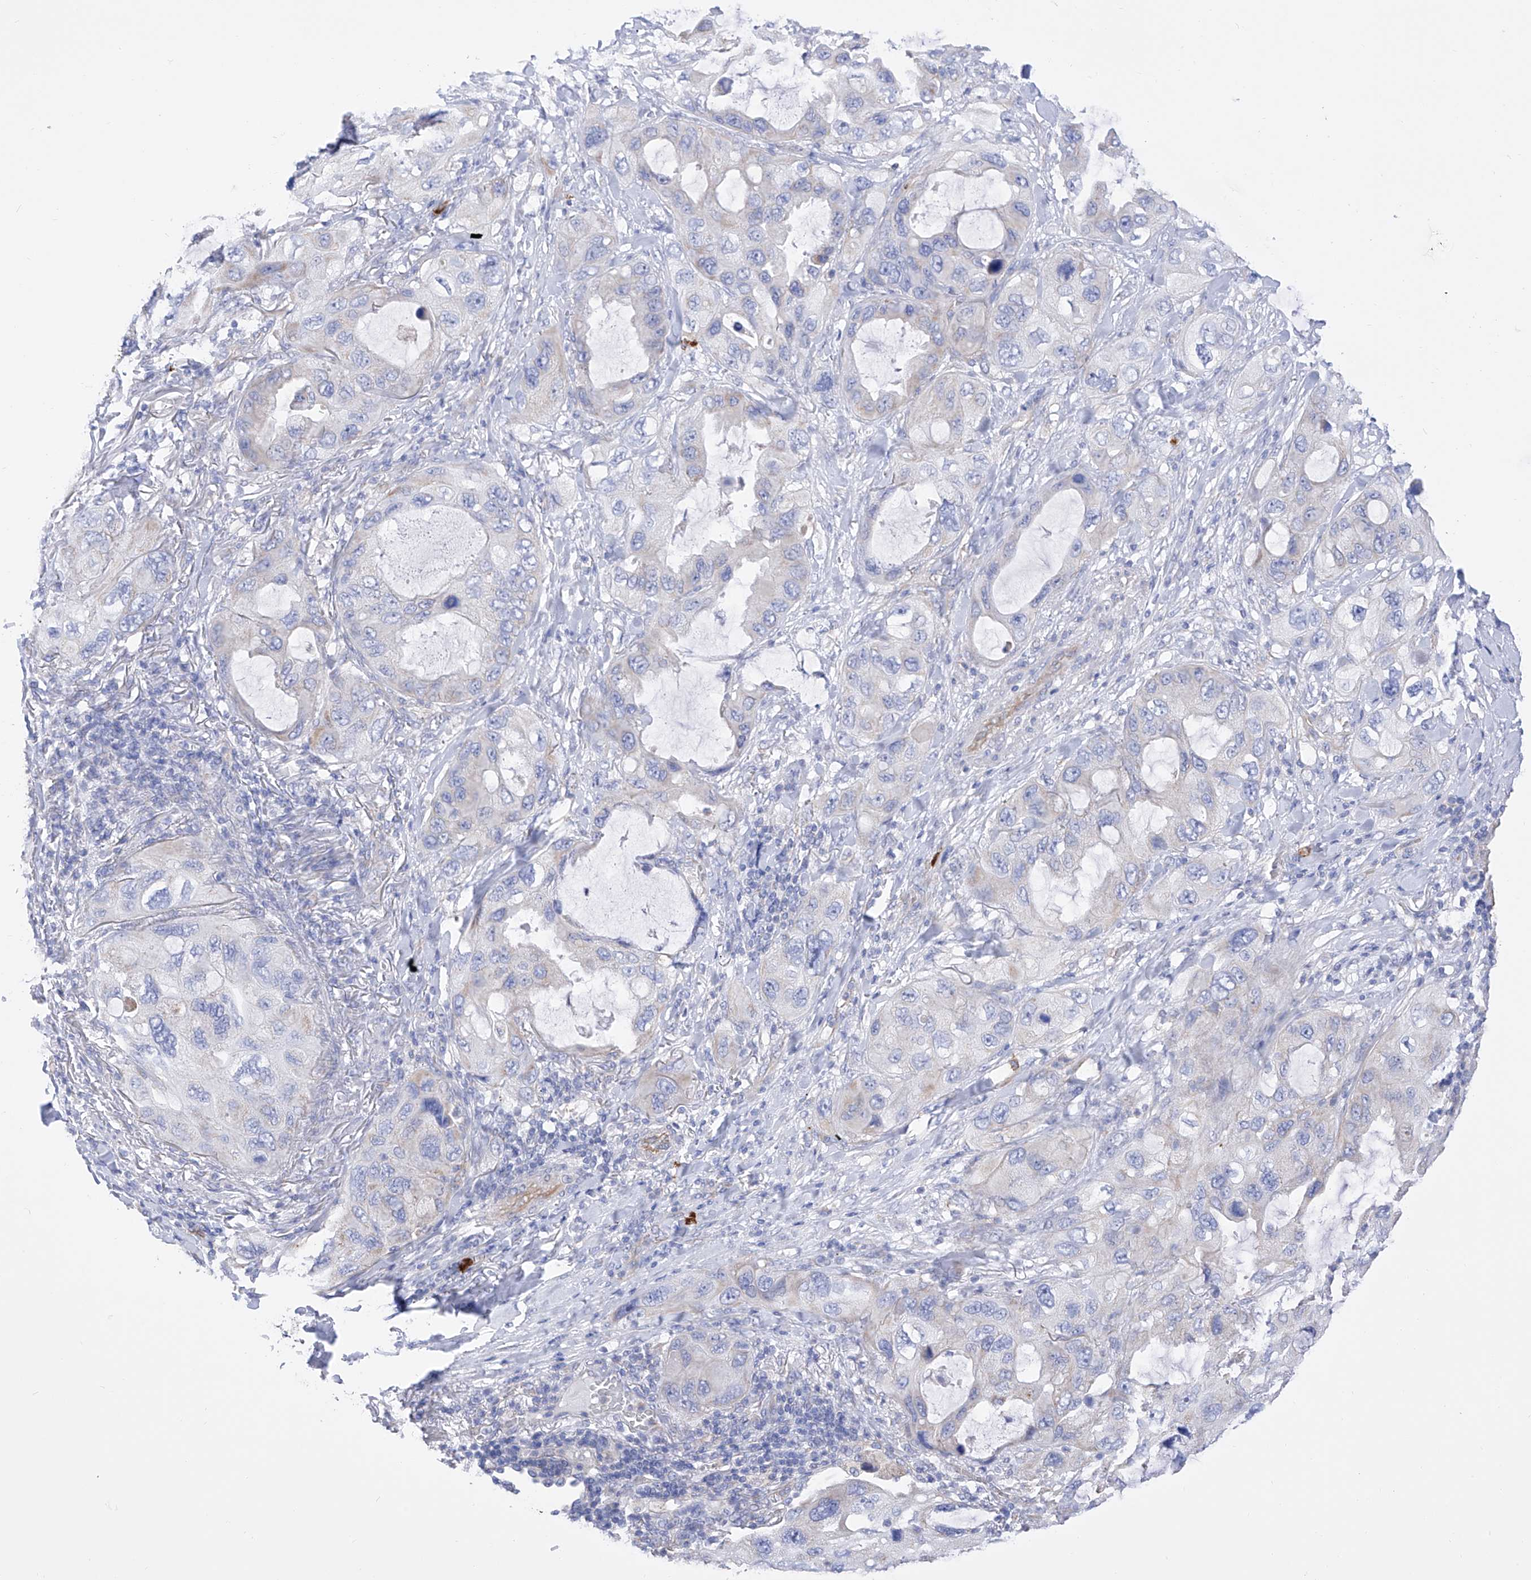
{"staining": {"intensity": "negative", "quantity": "none", "location": "none"}, "tissue": "lung cancer", "cell_type": "Tumor cells", "image_type": "cancer", "snomed": [{"axis": "morphology", "description": "Squamous cell carcinoma, NOS"}, {"axis": "topography", "description": "Lung"}], "caption": "Immunohistochemical staining of human squamous cell carcinoma (lung) exhibits no significant positivity in tumor cells. (DAB IHC visualized using brightfield microscopy, high magnification).", "gene": "FLG", "patient": {"sex": "female", "age": 73}}